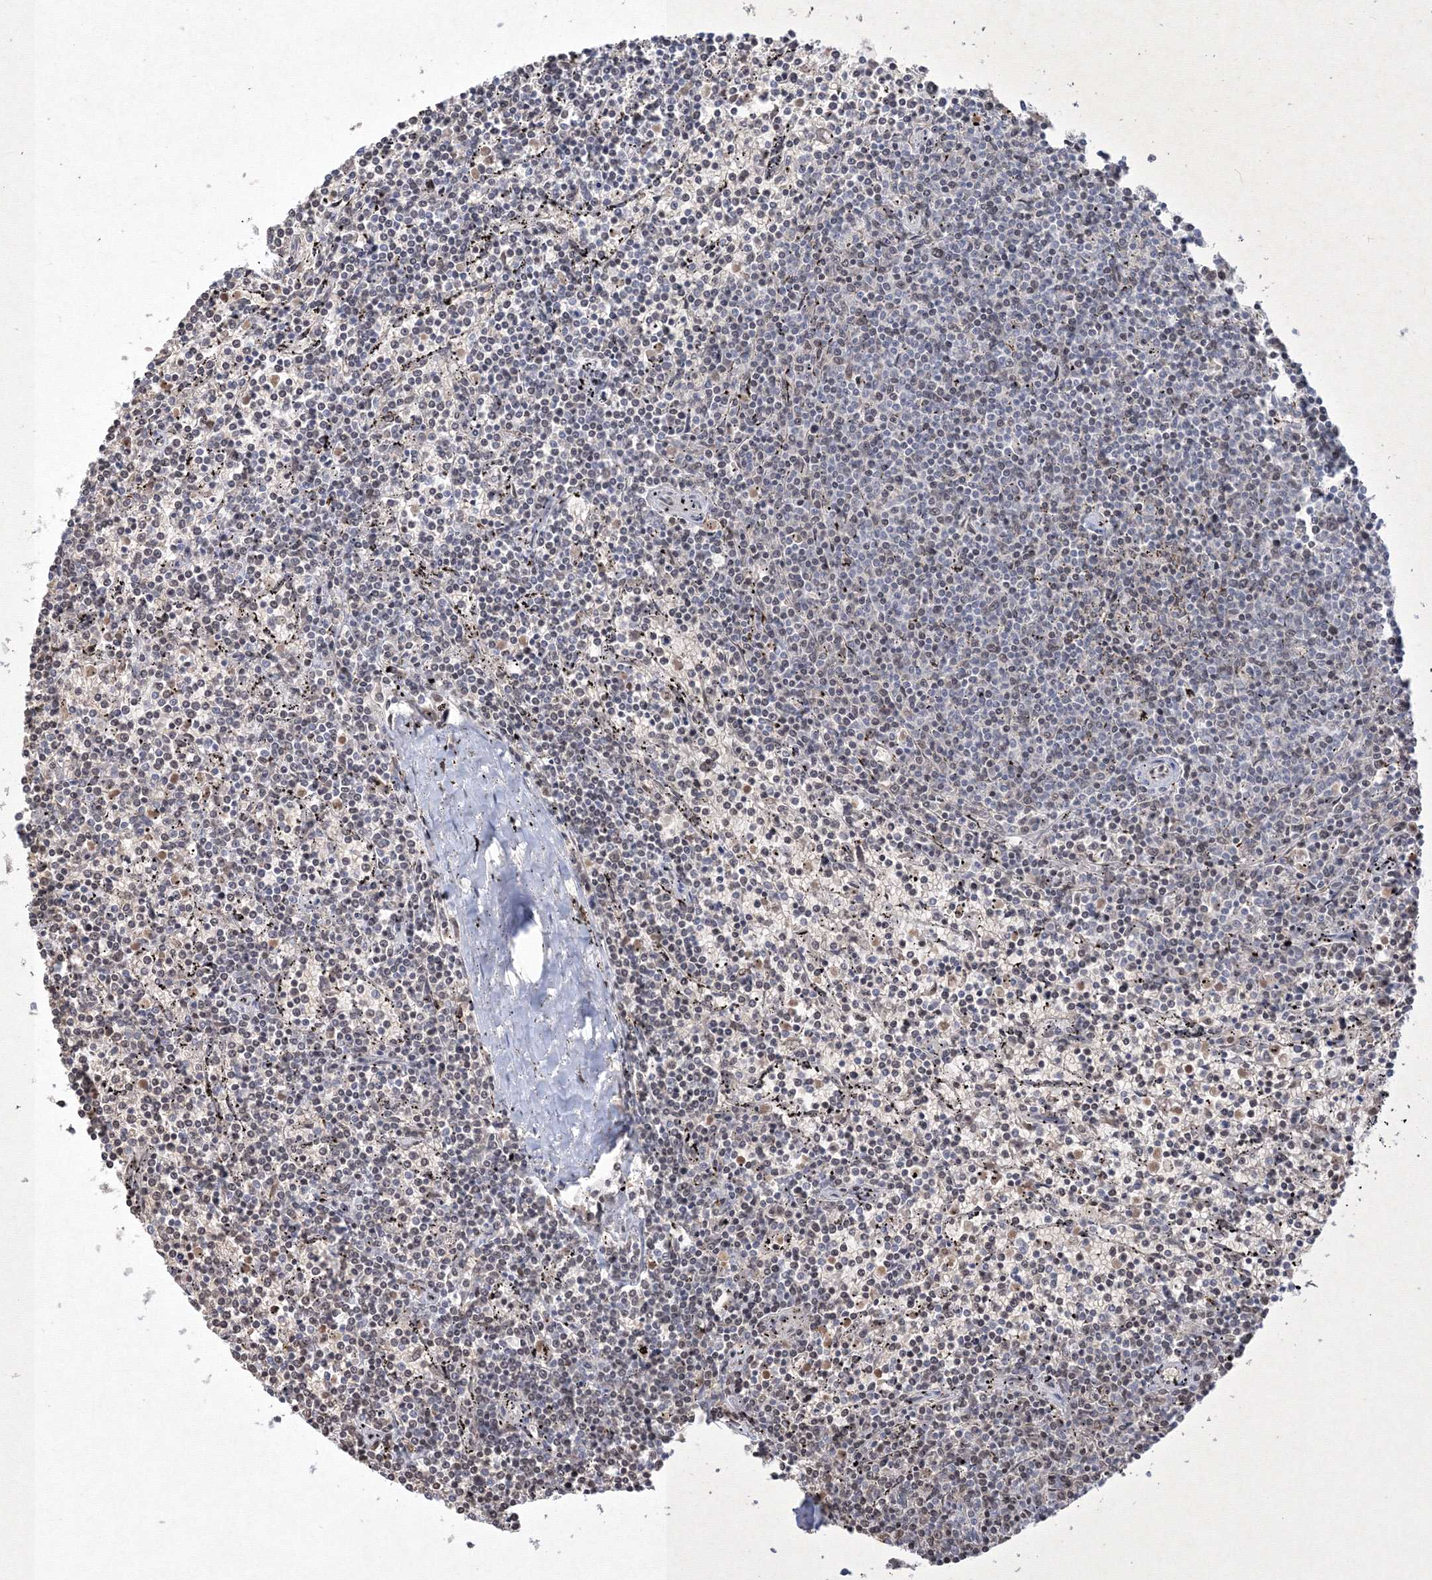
{"staining": {"intensity": "negative", "quantity": "none", "location": "none"}, "tissue": "lymphoma", "cell_type": "Tumor cells", "image_type": "cancer", "snomed": [{"axis": "morphology", "description": "Malignant lymphoma, non-Hodgkin's type, Low grade"}, {"axis": "topography", "description": "Spleen"}], "caption": "DAB (3,3'-diaminobenzidine) immunohistochemical staining of lymphoma shows no significant positivity in tumor cells. The staining is performed using DAB brown chromogen with nuclei counter-stained in using hematoxylin.", "gene": "NXPE3", "patient": {"sex": "female", "age": 50}}